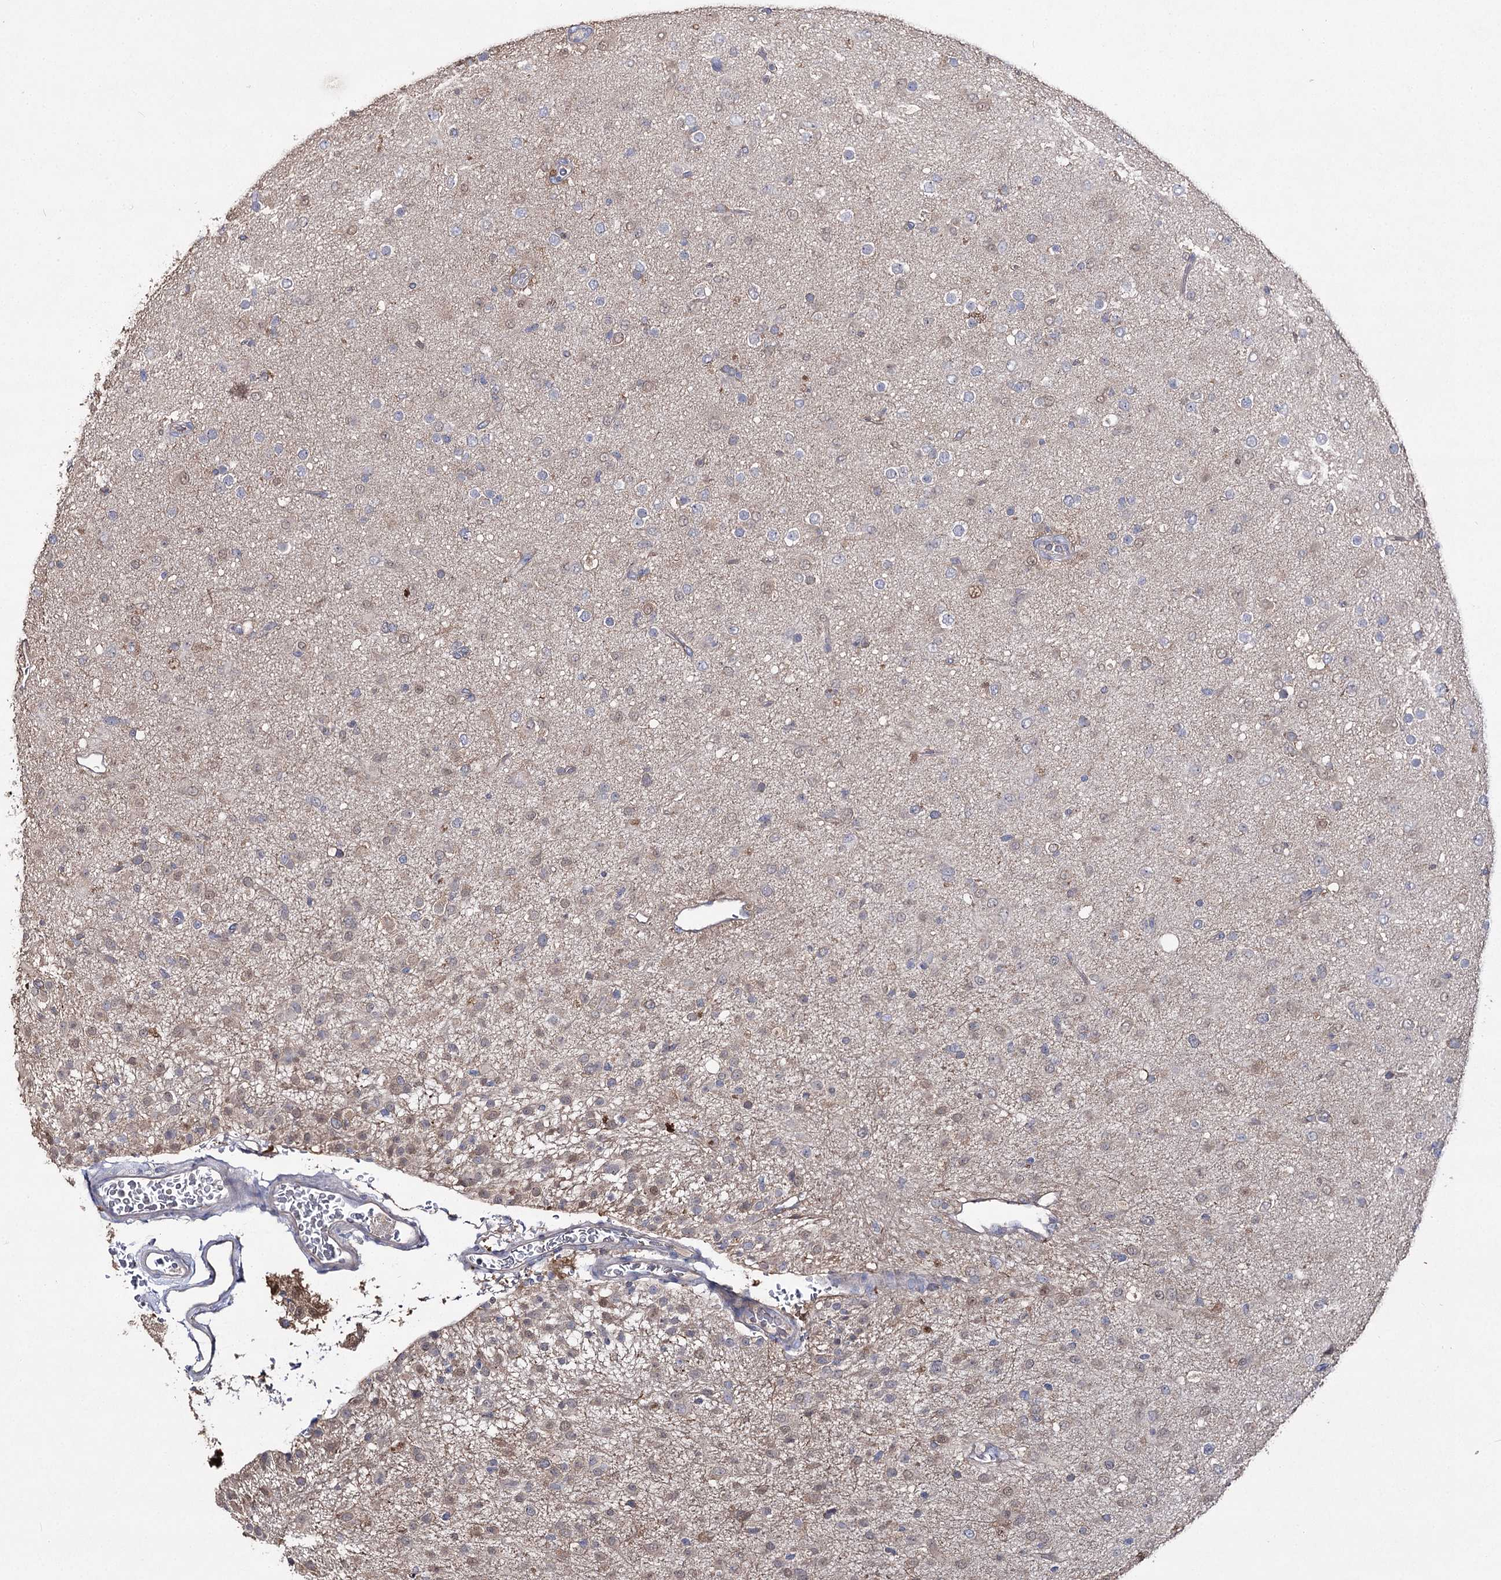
{"staining": {"intensity": "weak", "quantity": "25%-75%", "location": "cytoplasmic/membranous,nuclear"}, "tissue": "glioma", "cell_type": "Tumor cells", "image_type": "cancer", "snomed": [{"axis": "morphology", "description": "Glioma, malignant, Low grade"}, {"axis": "topography", "description": "Brain"}], "caption": "Immunohistochemistry of glioma displays low levels of weak cytoplasmic/membranous and nuclear expression in about 25%-75% of tumor cells.", "gene": "AURKC", "patient": {"sex": "male", "age": 65}}